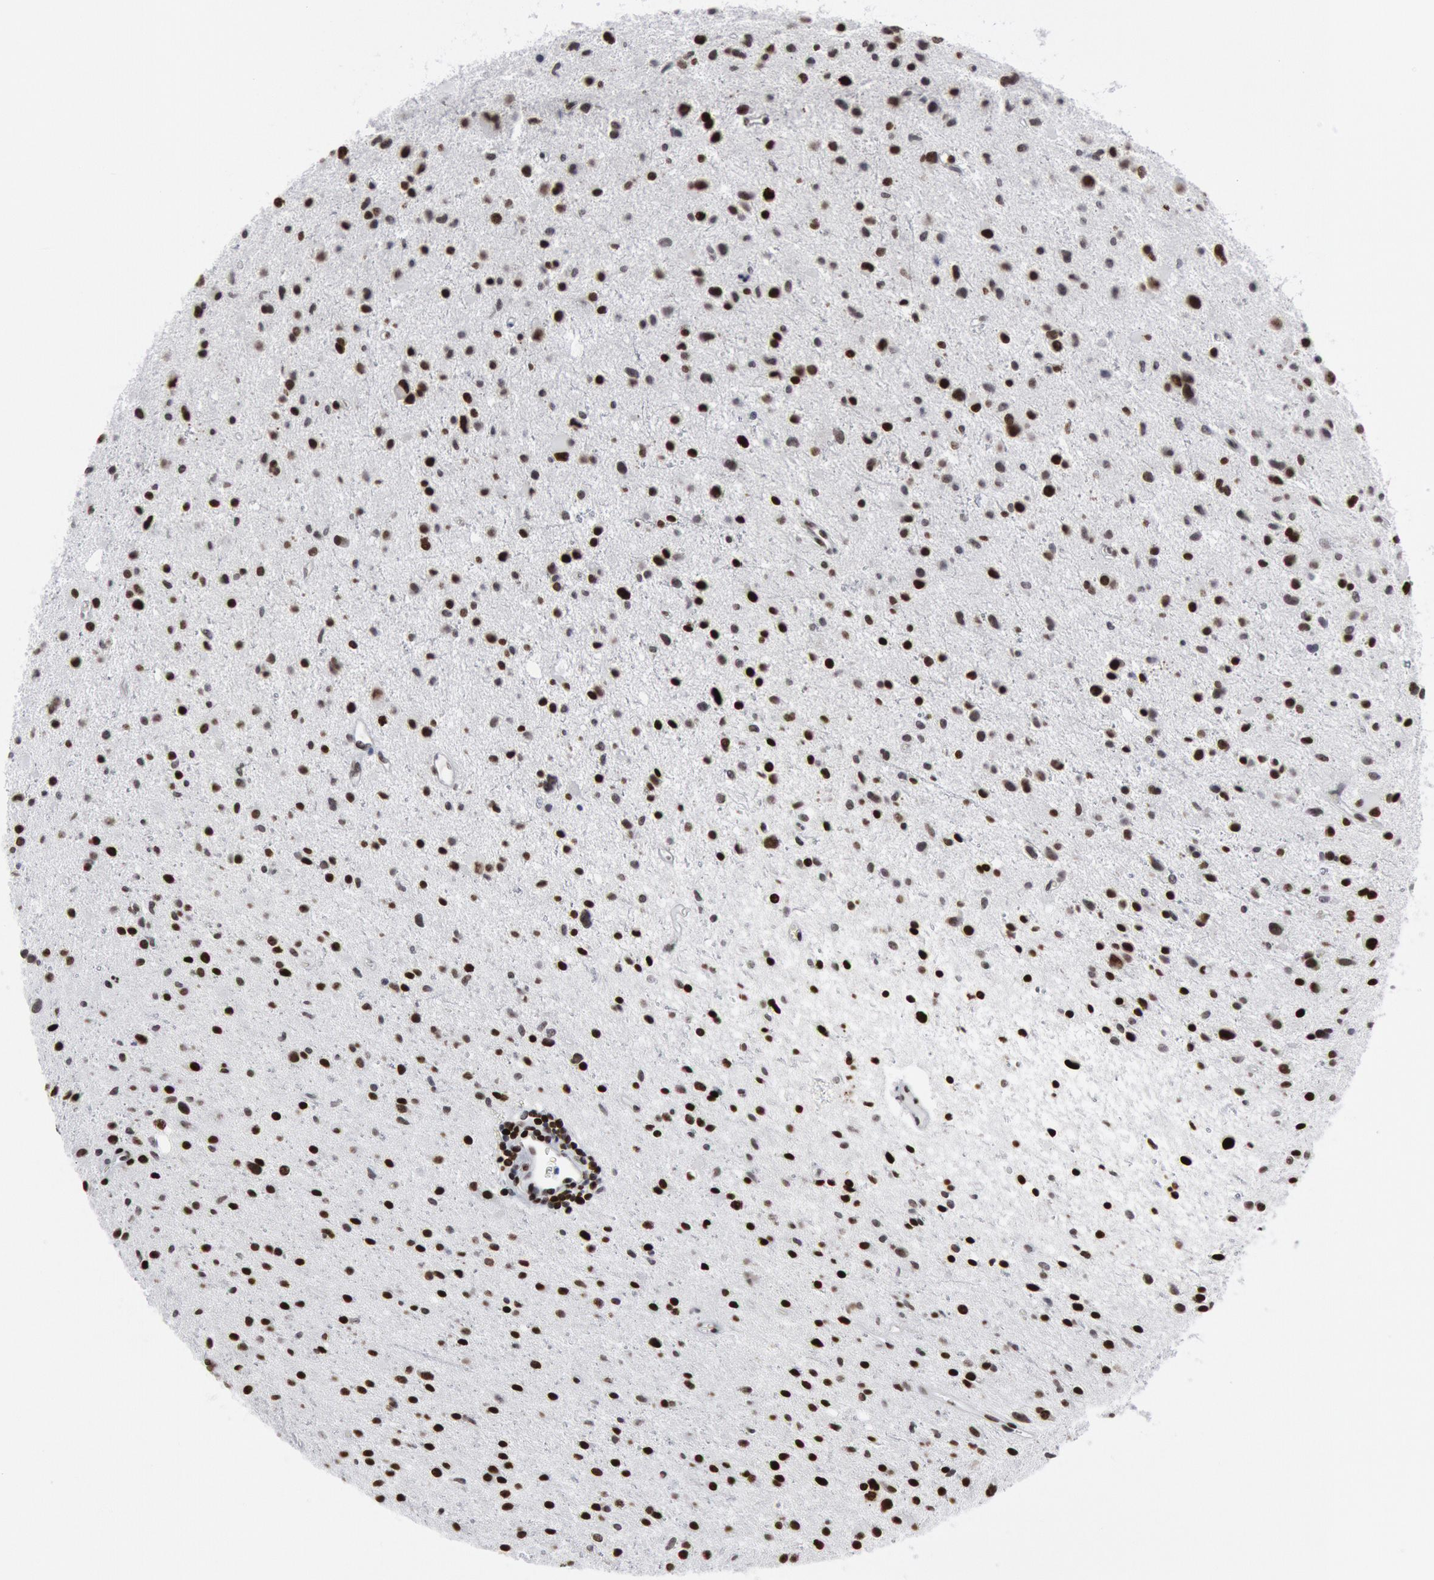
{"staining": {"intensity": "weak", "quantity": "25%-75%", "location": "nuclear"}, "tissue": "glioma", "cell_type": "Tumor cells", "image_type": "cancer", "snomed": [{"axis": "morphology", "description": "Glioma, malignant, Low grade"}, {"axis": "topography", "description": "Brain"}], "caption": "Protein analysis of glioma tissue reveals weak nuclear positivity in approximately 25%-75% of tumor cells.", "gene": "MECP2", "patient": {"sex": "female", "age": 46}}